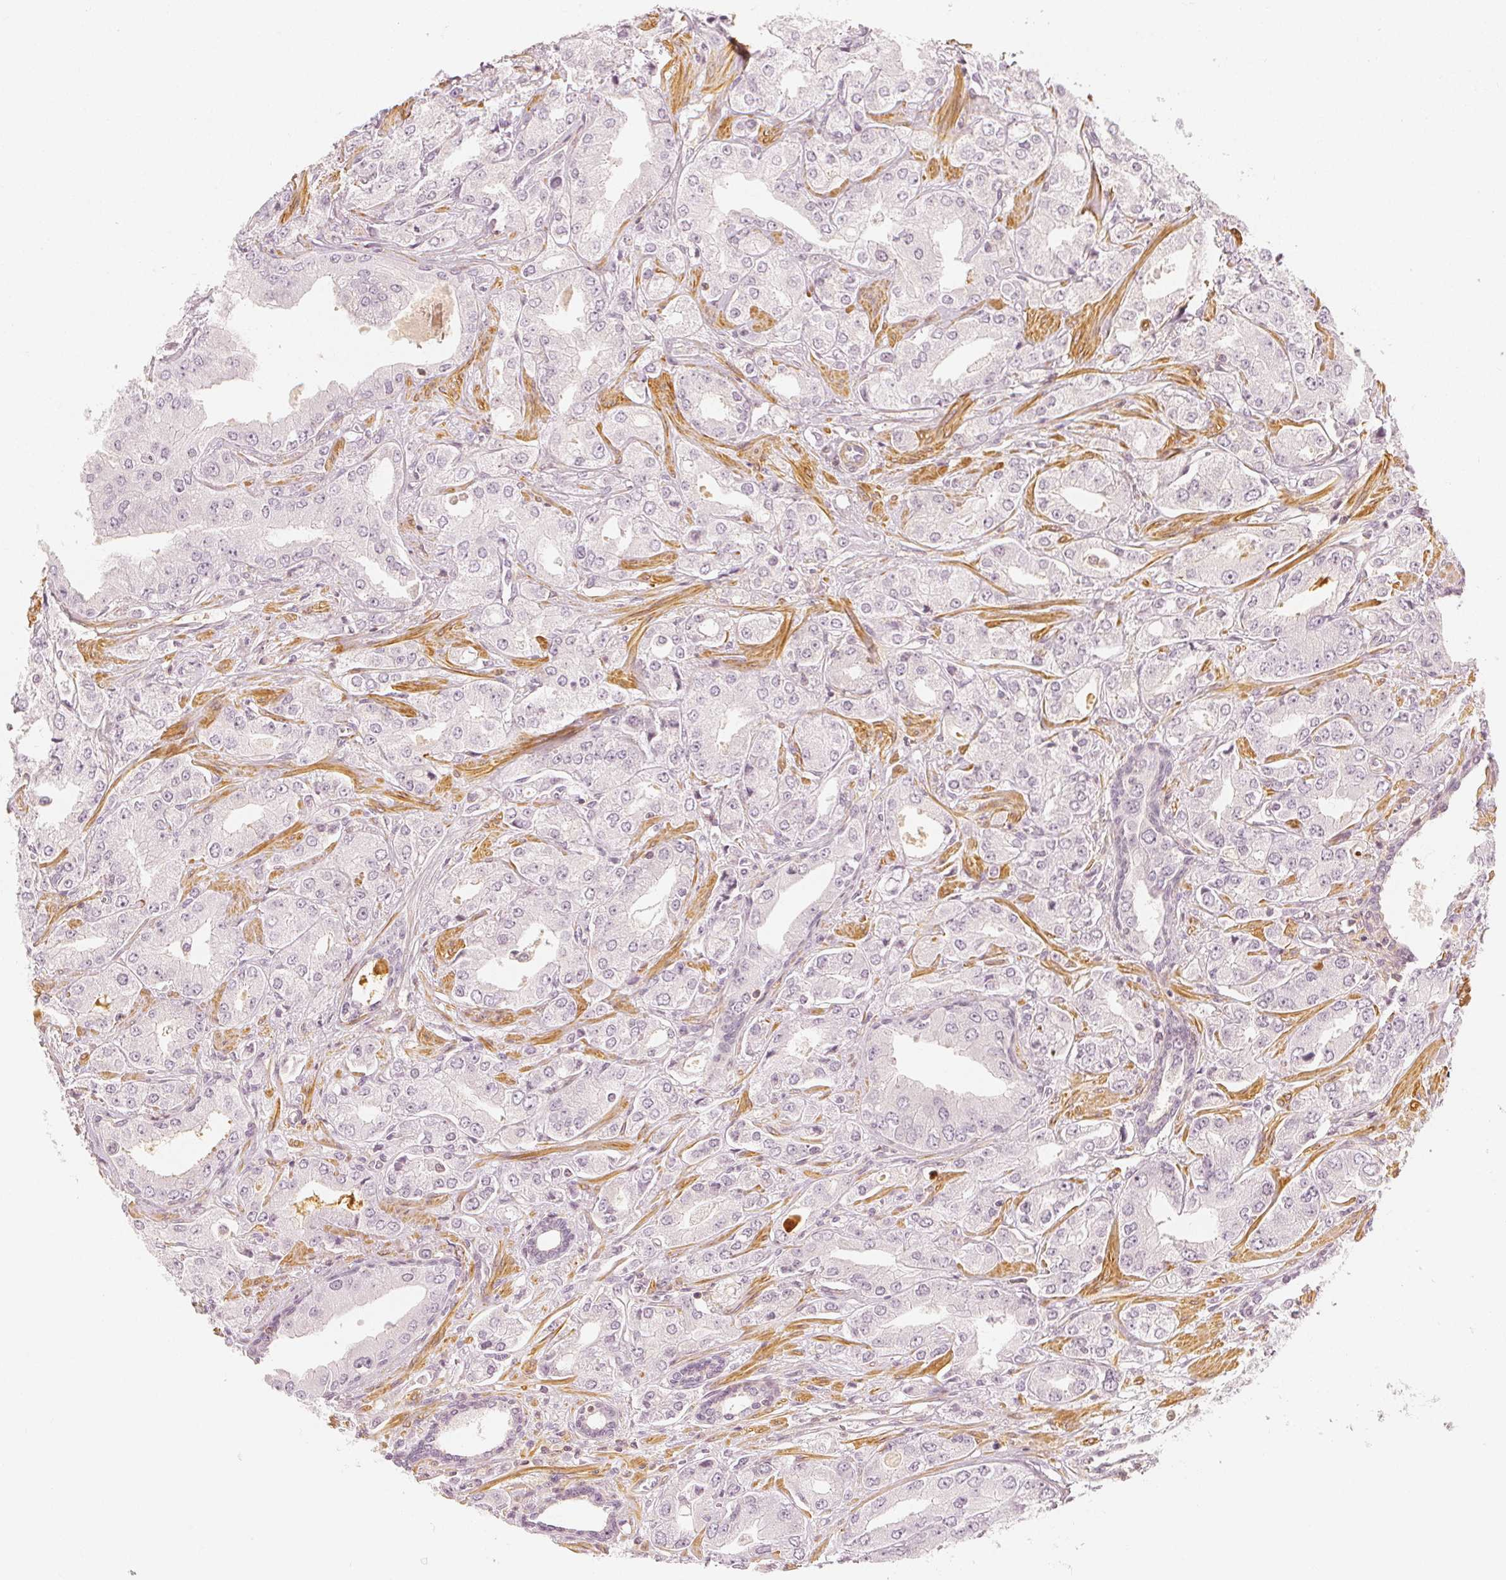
{"staining": {"intensity": "negative", "quantity": "none", "location": "none"}, "tissue": "prostate cancer", "cell_type": "Tumor cells", "image_type": "cancer", "snomed": [{"axis": "morphology", "description": "Adenocarcinoma, Low grade"}, {"axis": "topography", "description": "Prostate"}], "caption": "Immunohistochemistry image of human low-grade adenocarcinoma (prostate) stained for a protein (brown), which displays no staining in tumor cells.", "gene": "ARHGAP26", "patient": {"sex": "male", "age": 60}}